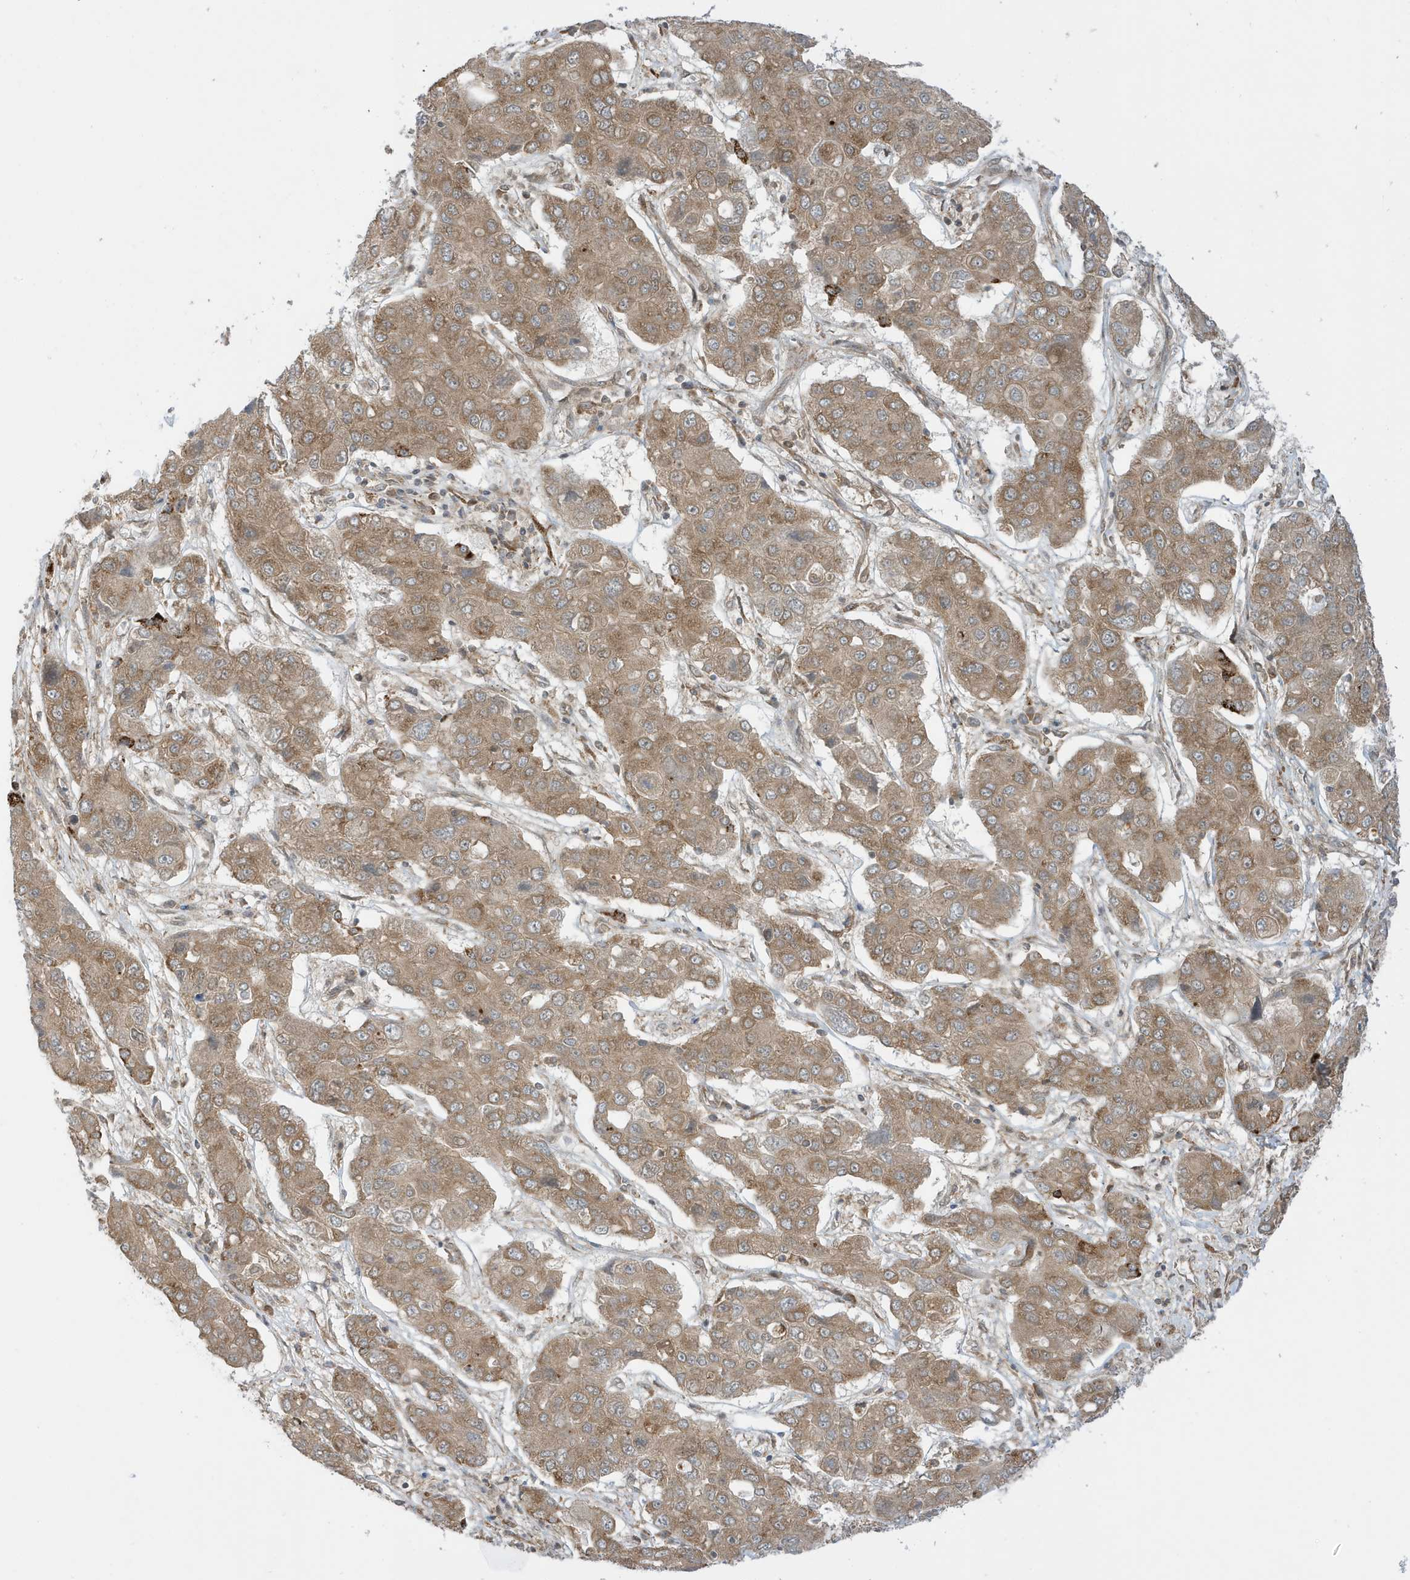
{"staining": {"intensity": "moderate", "quantity": ">75%", "location": "cytoplasmic/membranous"}, "tissue": "liver cancer", "cell_type": "Tumor cells", "image_type": "cancer", "snomed": [{"axis": "morphology", "description": "Cholangiocarcinoma"}, {"axis": "topography", "description": "Liver"}], "caption": "The photomicrograph exhibits a brown stain indicating the presence of a protein in the cytoplasmic/membranous of tumor cells in liver cancer.", "gene": "DHX36", "patient": {"sex": "male", "age": 67}}